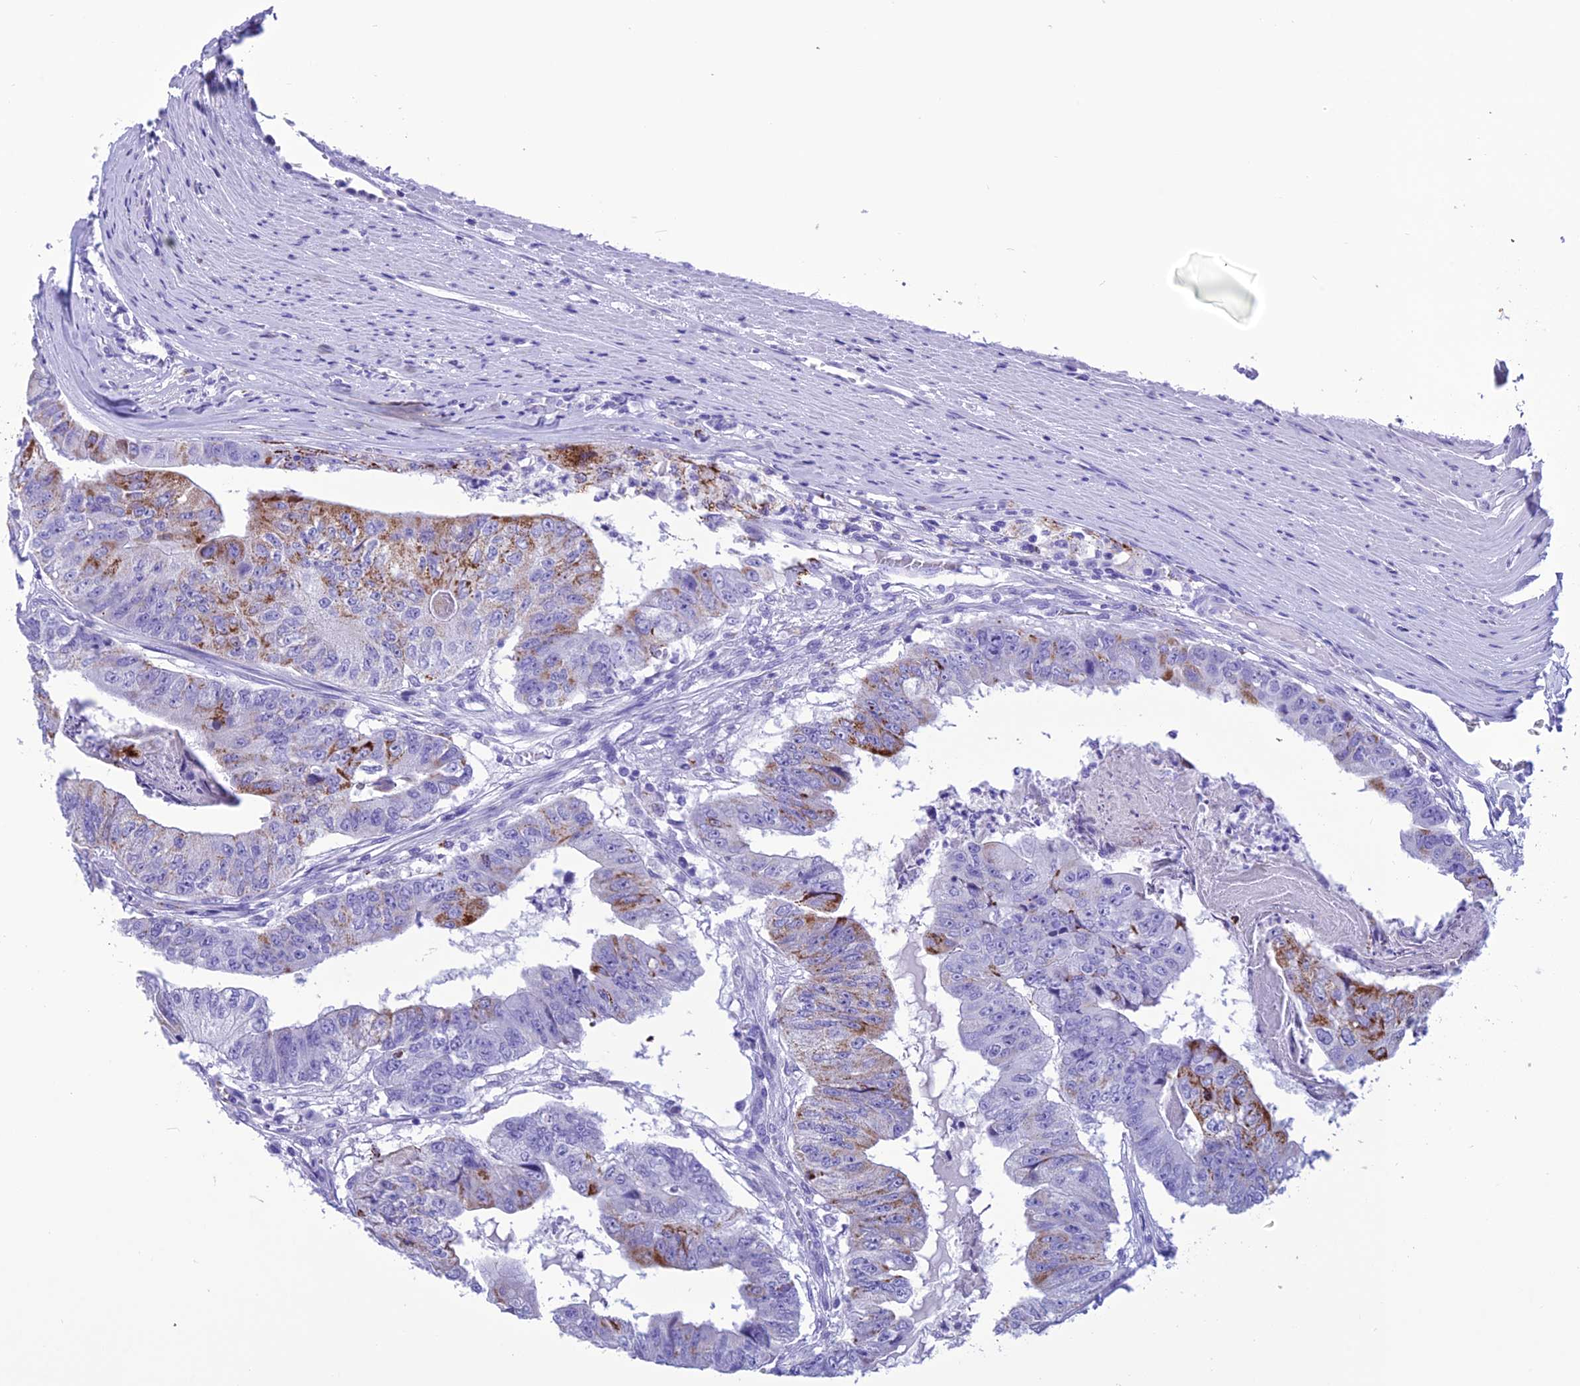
{"staining": {"intensity": "moderate", "quantity": "<25%", "location": "cytoplasmic/membranous"}, "tissue": "colorectal cancer", "cell_type": "Tumor cells", "image_type": "cancer", "snomed": [{"axis": "morphology", "description": "Adenocarcinoma, NOS"}, {"axis": "topography", "description": "Colon"}], "caption": "Colorectal cancer (adenocarcinoma) stained with a brown dye shows moderate cytoplasmic/membranous positive positivity in about <25% of tumor cells.", "gene": "TRAM1L1", "patient": {"sex": "female", "age": 67}}